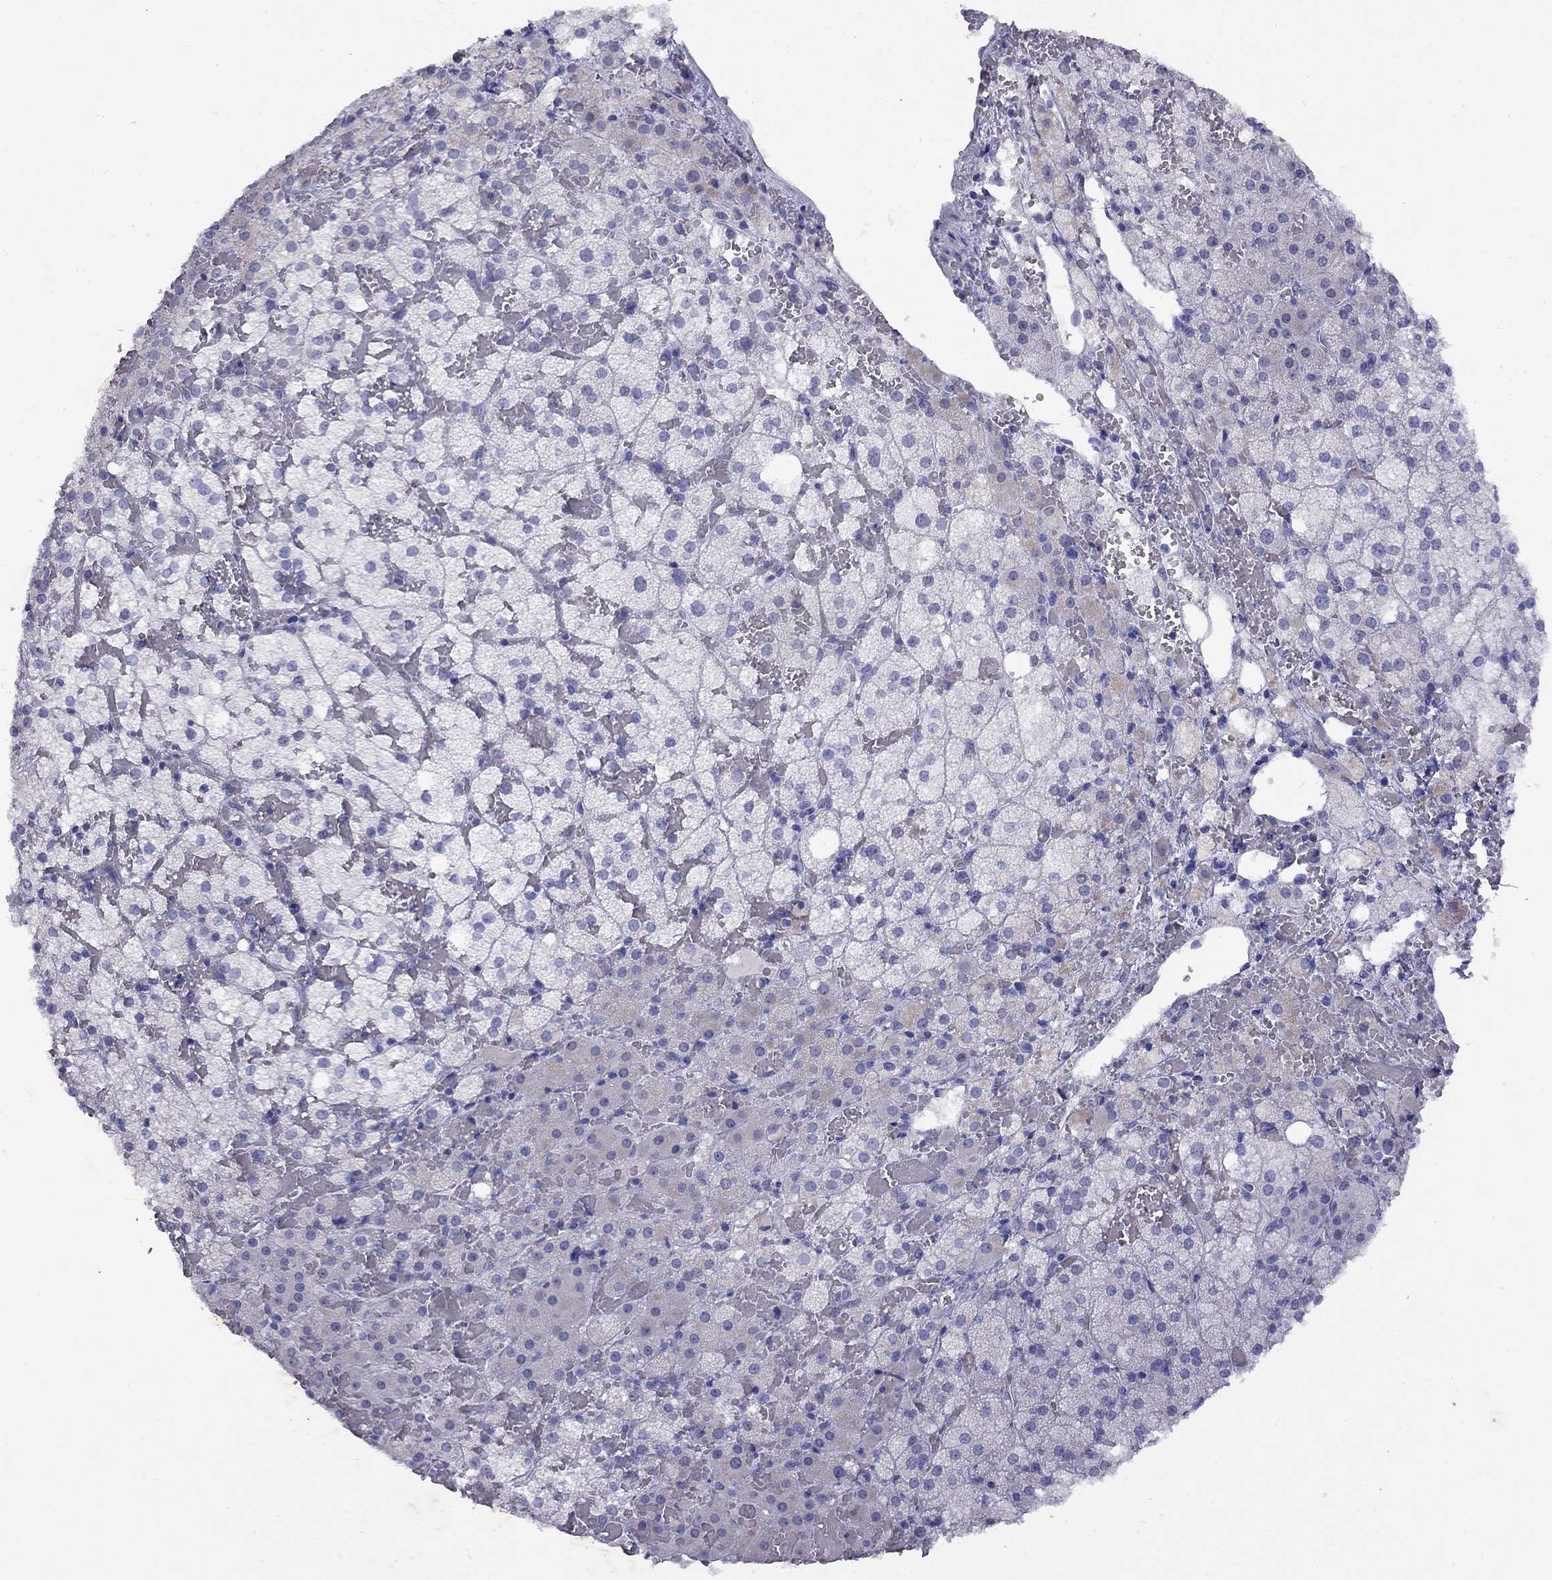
{"staining": {"intensity": "negative", "quantity": "none", "location": "none"}, "tissue": "adrenal gland", "cell_type": "Glandular cells", "image_type": "normal", "snomed": [{"axis": "morphology", "description": "Normal tissue, NOS"}, {"axis": "topography", "description": "Adrenal gland"}], "caption": "Immunohistochemical staining of benign adrenal gland displays no significant positivity in glandular cells.", "gene": "GNAT3", "patient": {"sex": "male", "age": 53}}